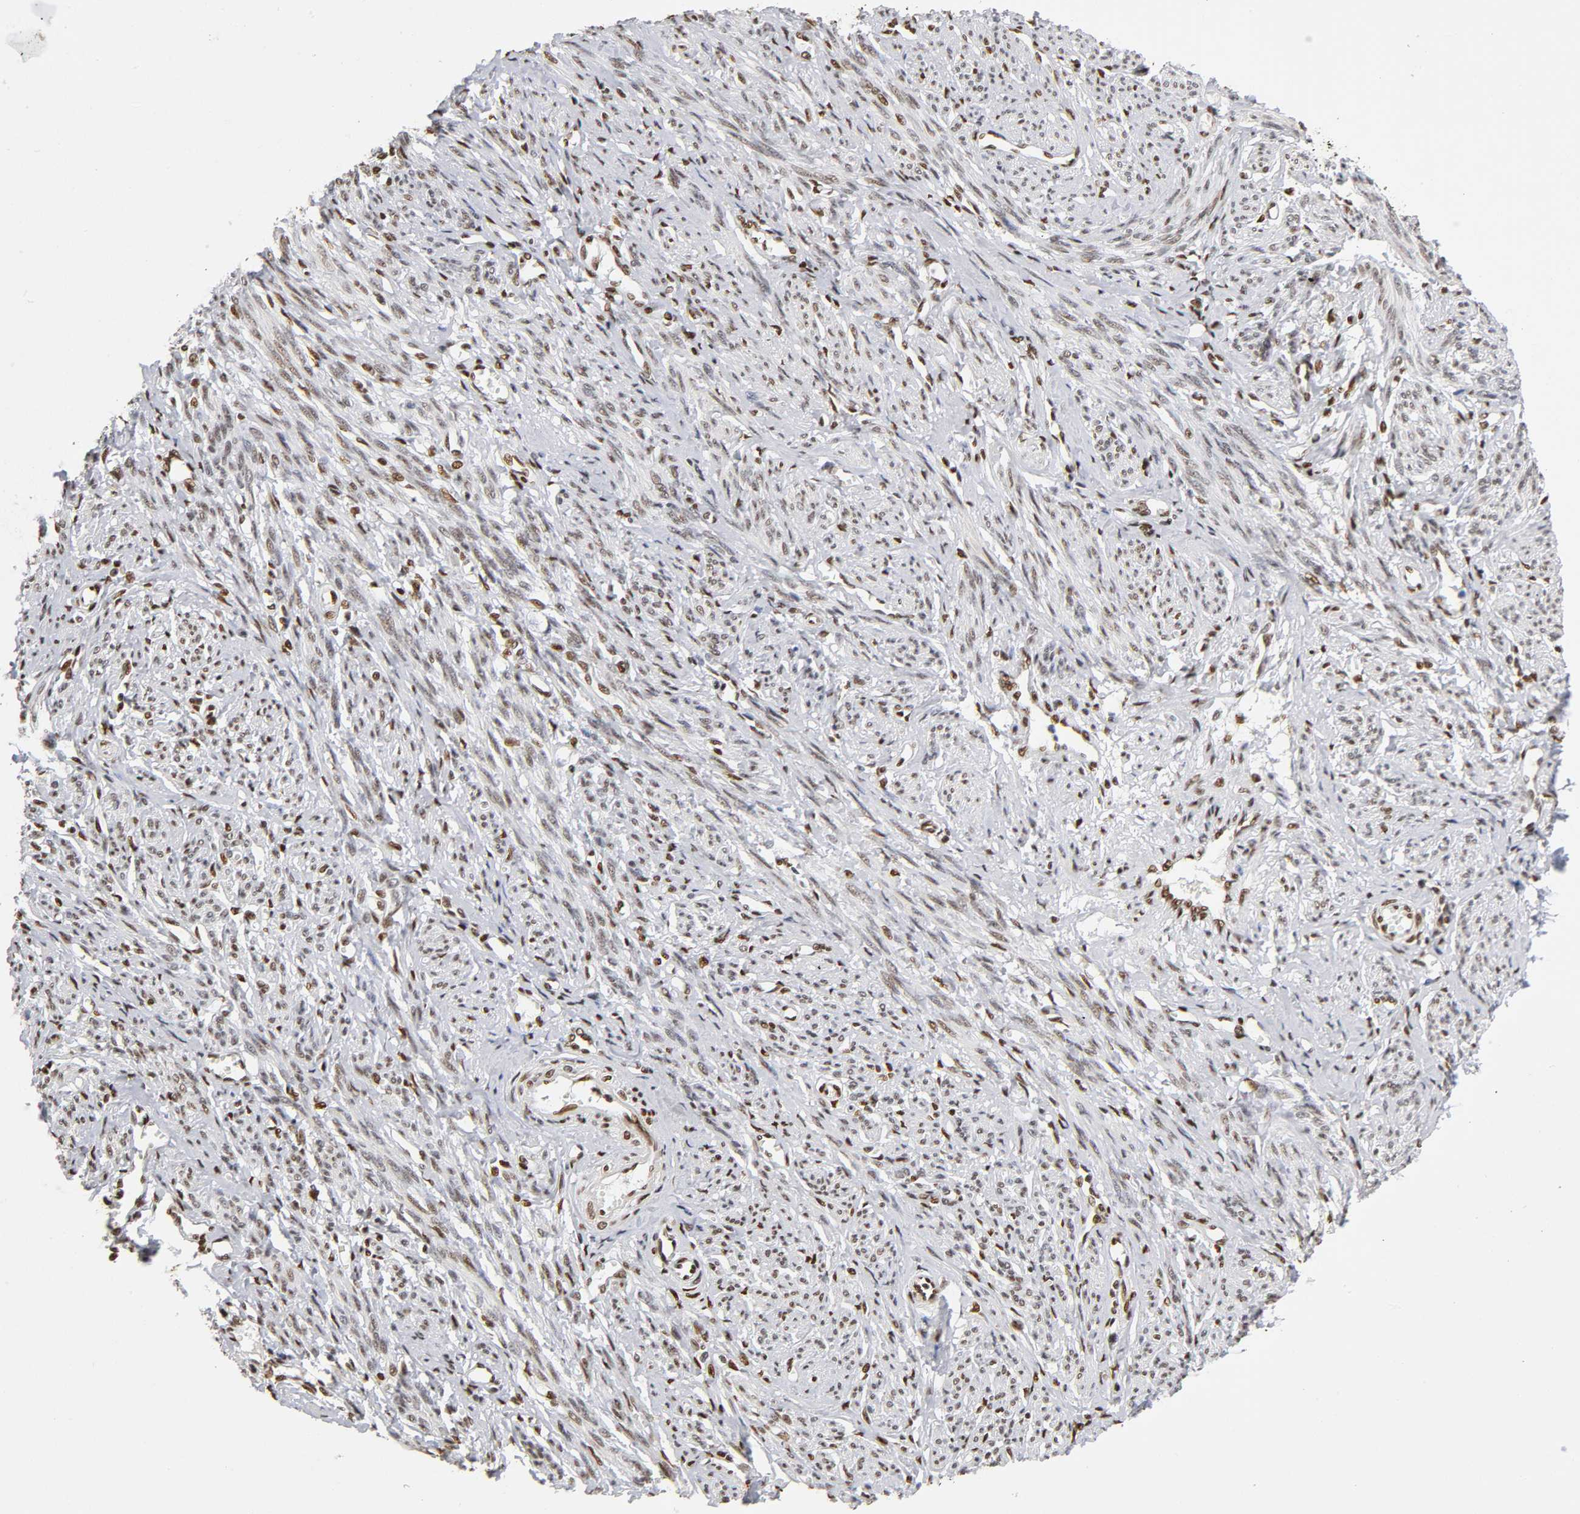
{"staining": {"intensity": "moderate", "quantity": "25%-75%", "location": "nuclear"}, "tissue": "smooth muscle", "cell_type": "Smooth muscle cells", "image_type": "normal", "snomed": [{"axis": "morphology", "description": "Normal tissue, NOS"}, {"axis": "topography", "description": "Smooth muscle"}], "caption": "Human smooth muscle stained for a protein (brown) demonstrates moderate nuclear positive positivity in approximately 25%-75% of smooth muscle cells.", "gene": "NR3C1", "patient": {"sex": "female", "age": 65}}